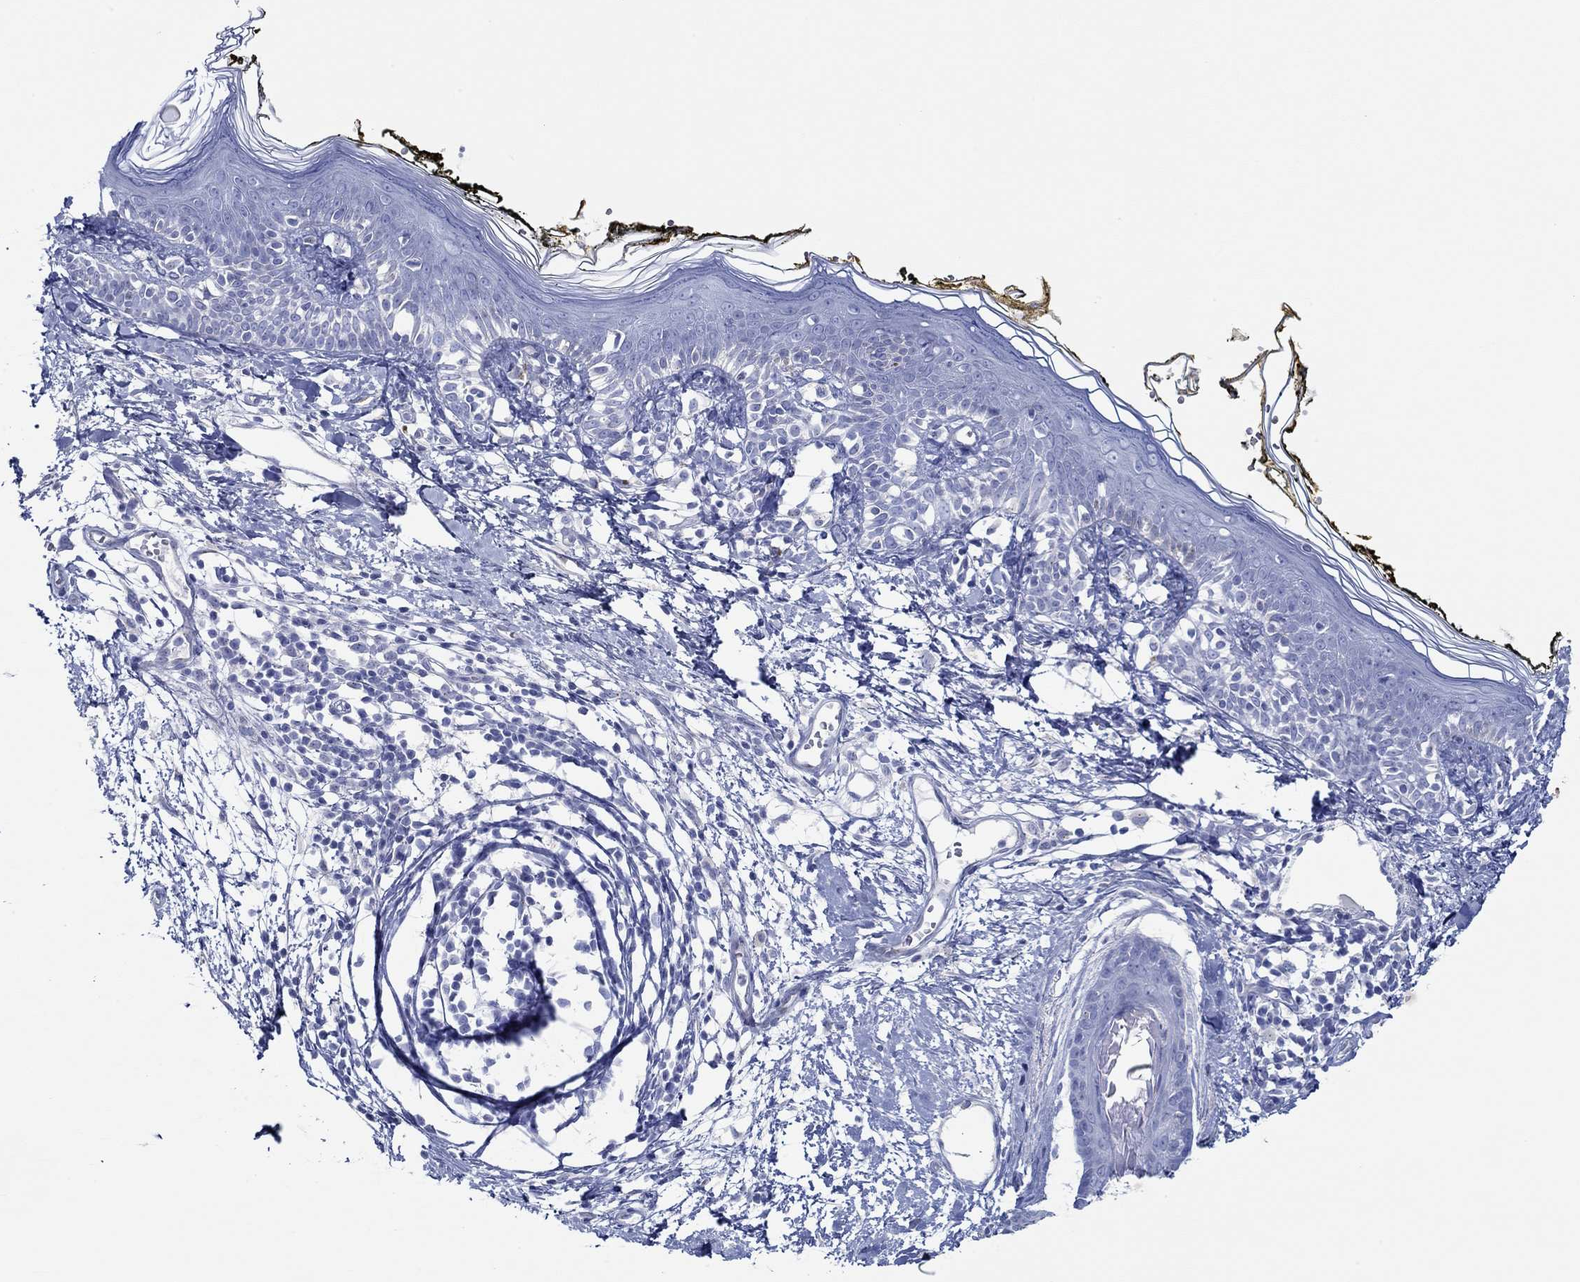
{"staining": {"intensity": "negative", "quantity": "none", "location": "none"}, "tissue": "skin", "cell_type": "Fibroblasts", "image_type": "normal", "snomed": [{"axis": "morphology", "description": "Normal tissue, NOS"}, {"axis": "topography", "description": "Skin"}], "caption": "This is an IHC micrograph of normal skin. There is no positivity in fibroblasts.", "gene": "IGFBP6", "patient": {"sex": "male", "age": 76}}